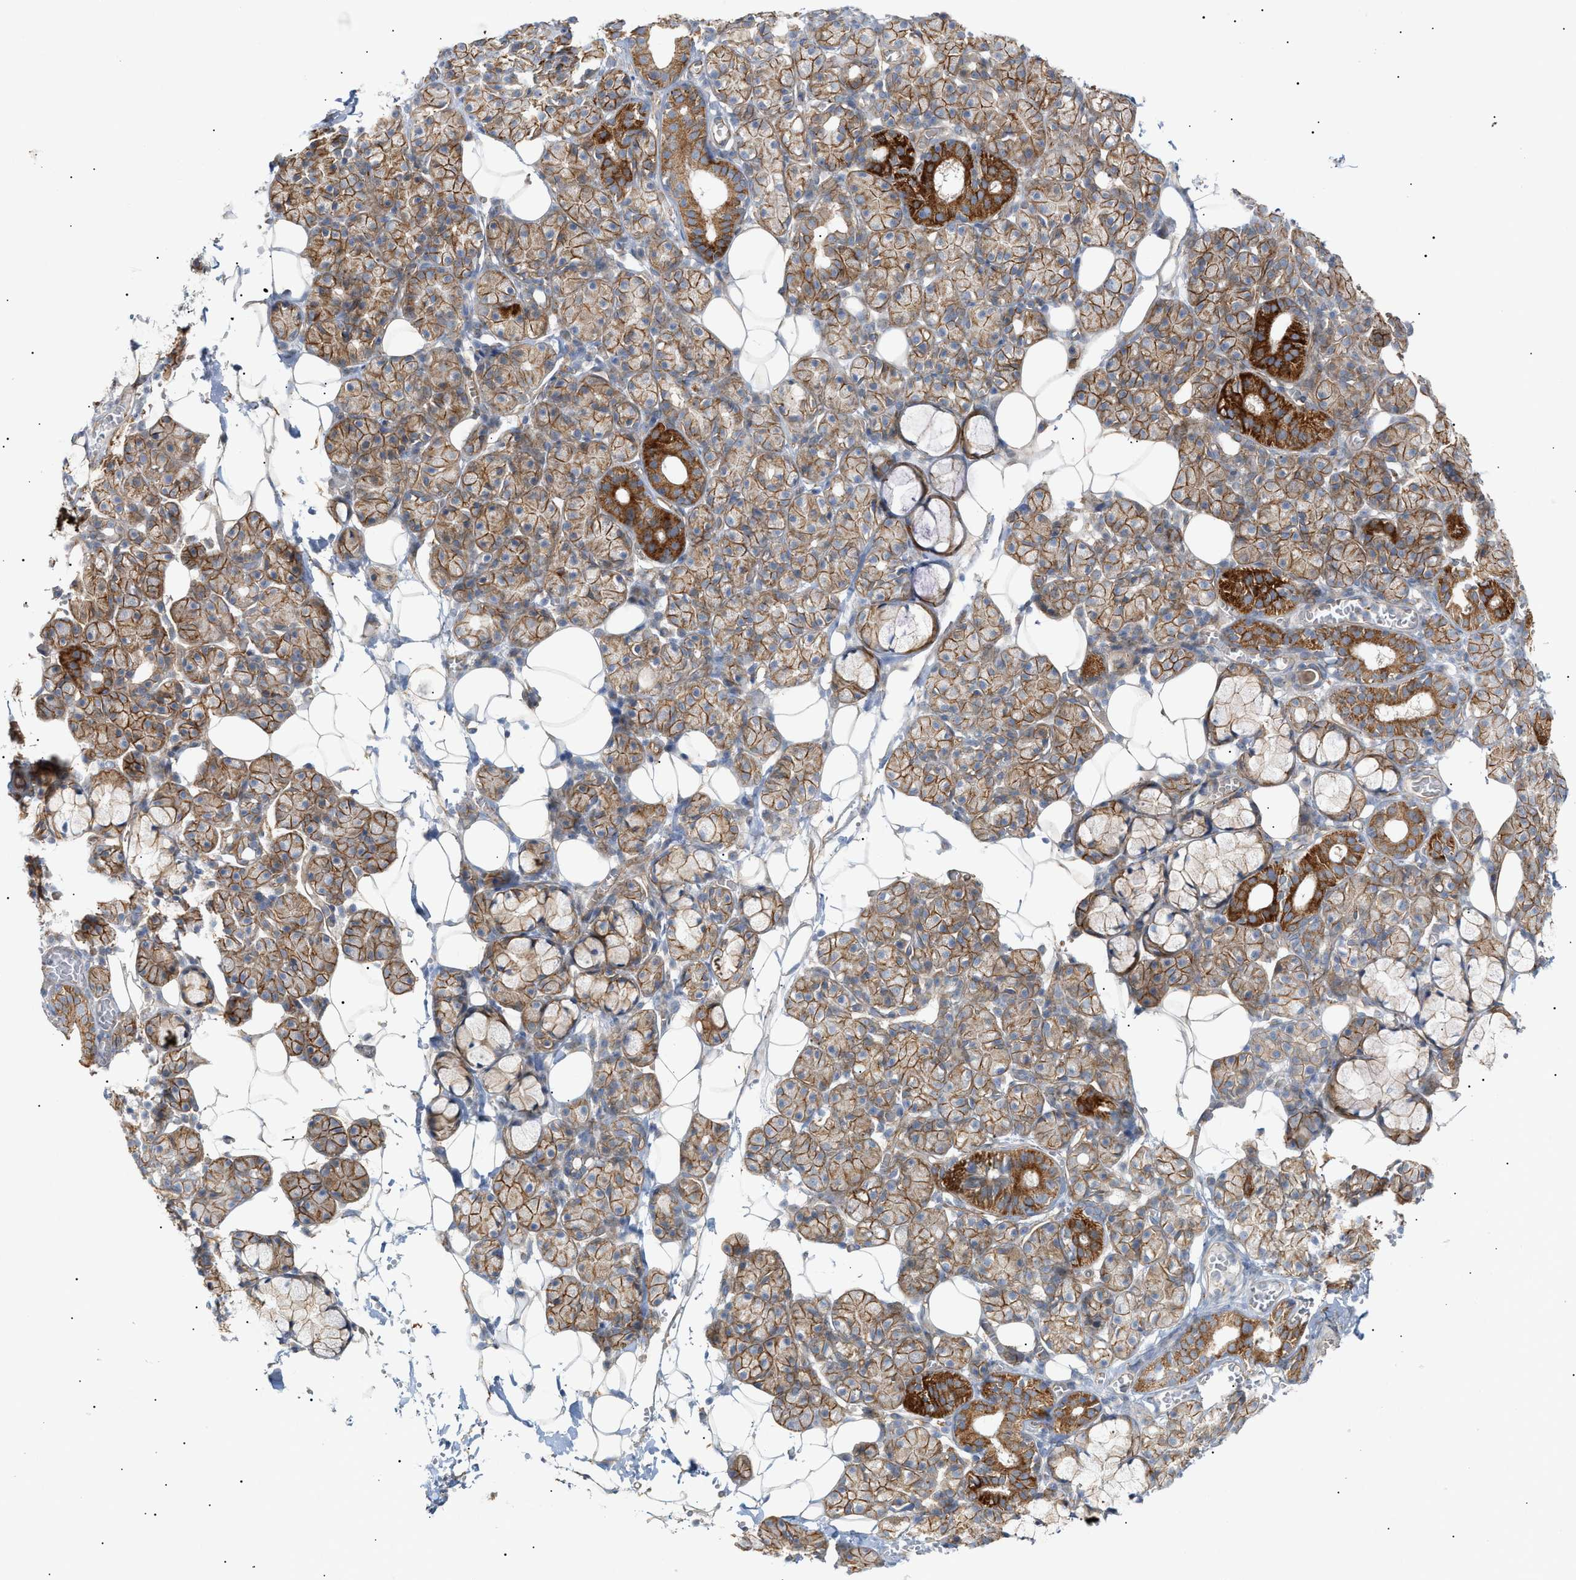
{"staining": {"intensity": "moderate", "quantity": ">75%", "location": "cytoplasmic/membranous"}, "tissue": "salivary gland", "cell_type": "Glandular cells", "image_type": "normal", "snomed": [{"axis": "morphology", "description": "Normal tissue, NOS"}, {"axis": "topography", "description": "Salivary gland"}], "caption": "Moderate cytoplasmic/membranous expression is identified in approximately >75% of glandular cells in benign salivary gland.", "gene": "ZFHX2", "patient": {"sex": "male", "age": 63}}